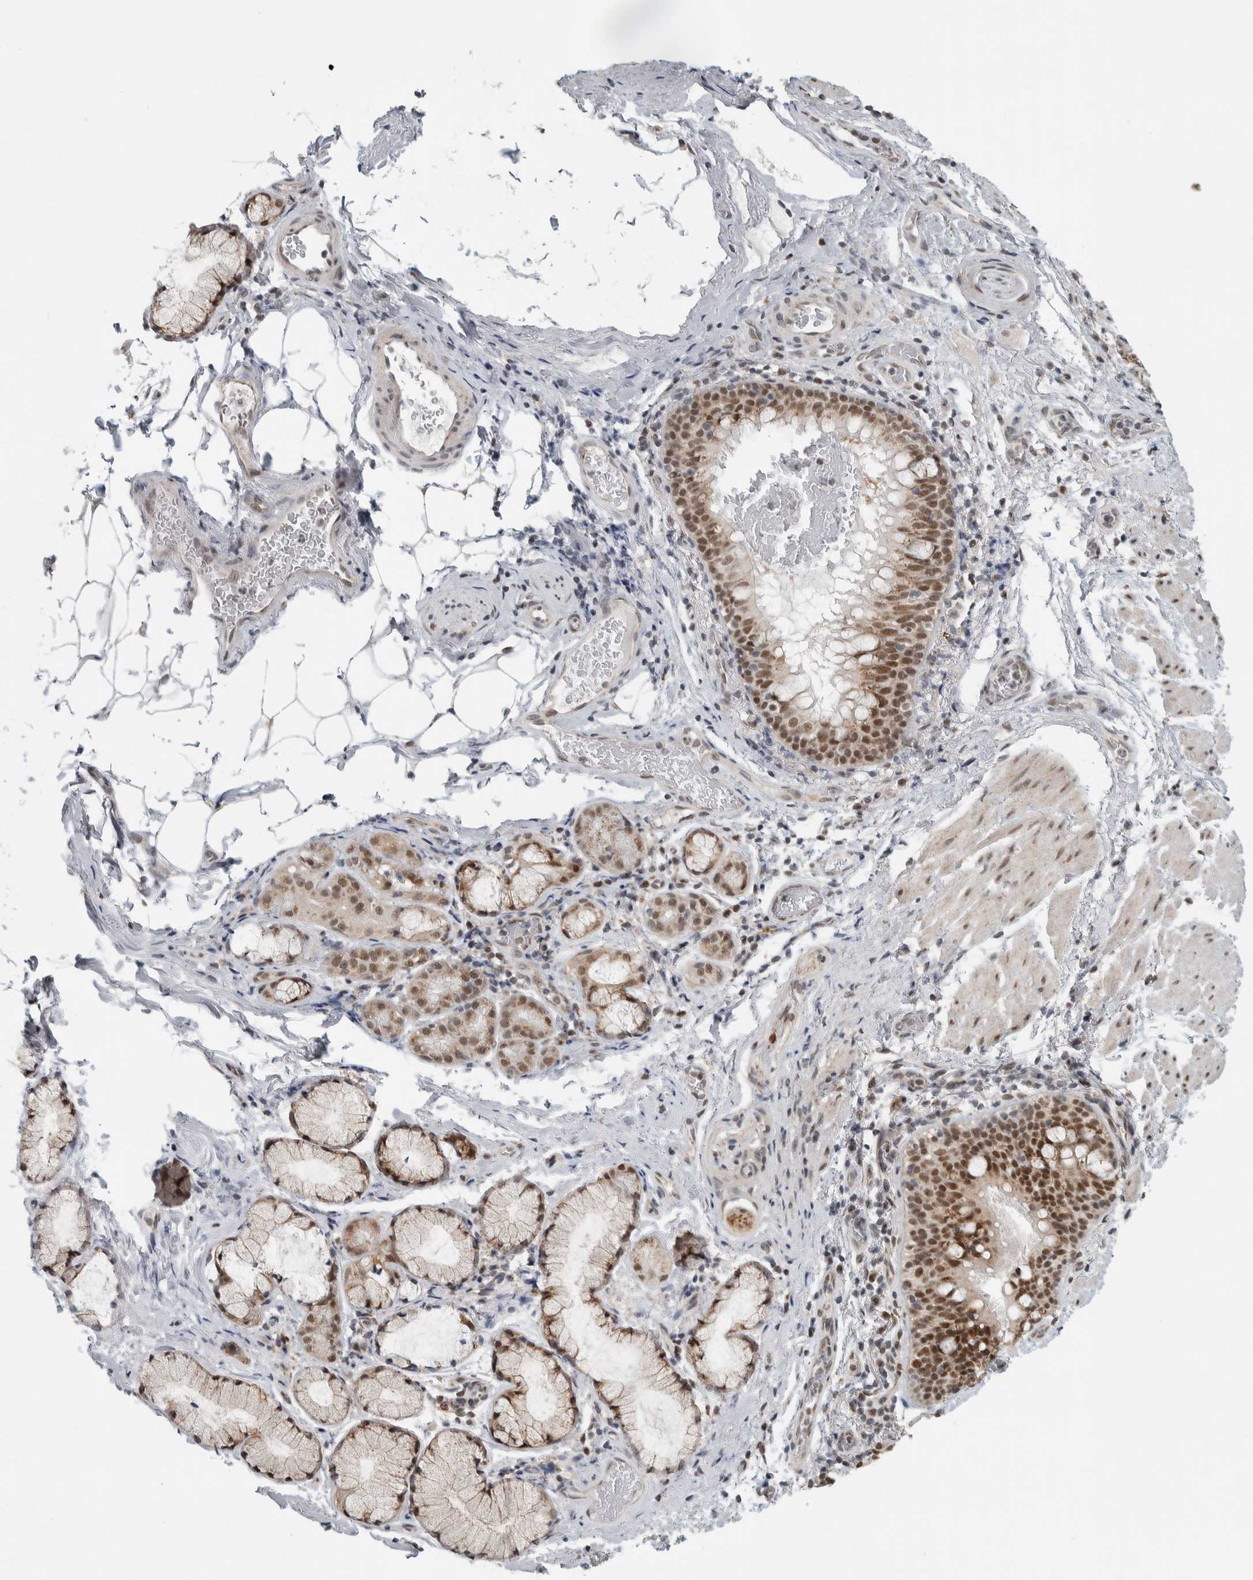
{"staining": {"intensity": "moderate", "quantity": ">75%", "location": "cytoplasmic/membranous,nuclear"}, "tissue": "bronchus", "cell_type": "Respiratory epithelial cells", "image_type": "normal", "snomed": [{"axis": "morphology", "description": "Normal tissue, NOS"}, {"axis": "morphology", "description": "Inflammation, NOS"}, {"axis": "topography", "description": "Cartilage tissue"}, {"axis": "topography", "description": "Bronchus"}], "caption": "Moderate cytoplasmic/membranous,nuclear expression is seen in about >75% of respiratory epithelial cells in normal bronchus. (Brightfield microscopy of DAB IHC at high magnification).", "gene": "ZMYND8", "patient": {"sex": "male", "age": 77}}